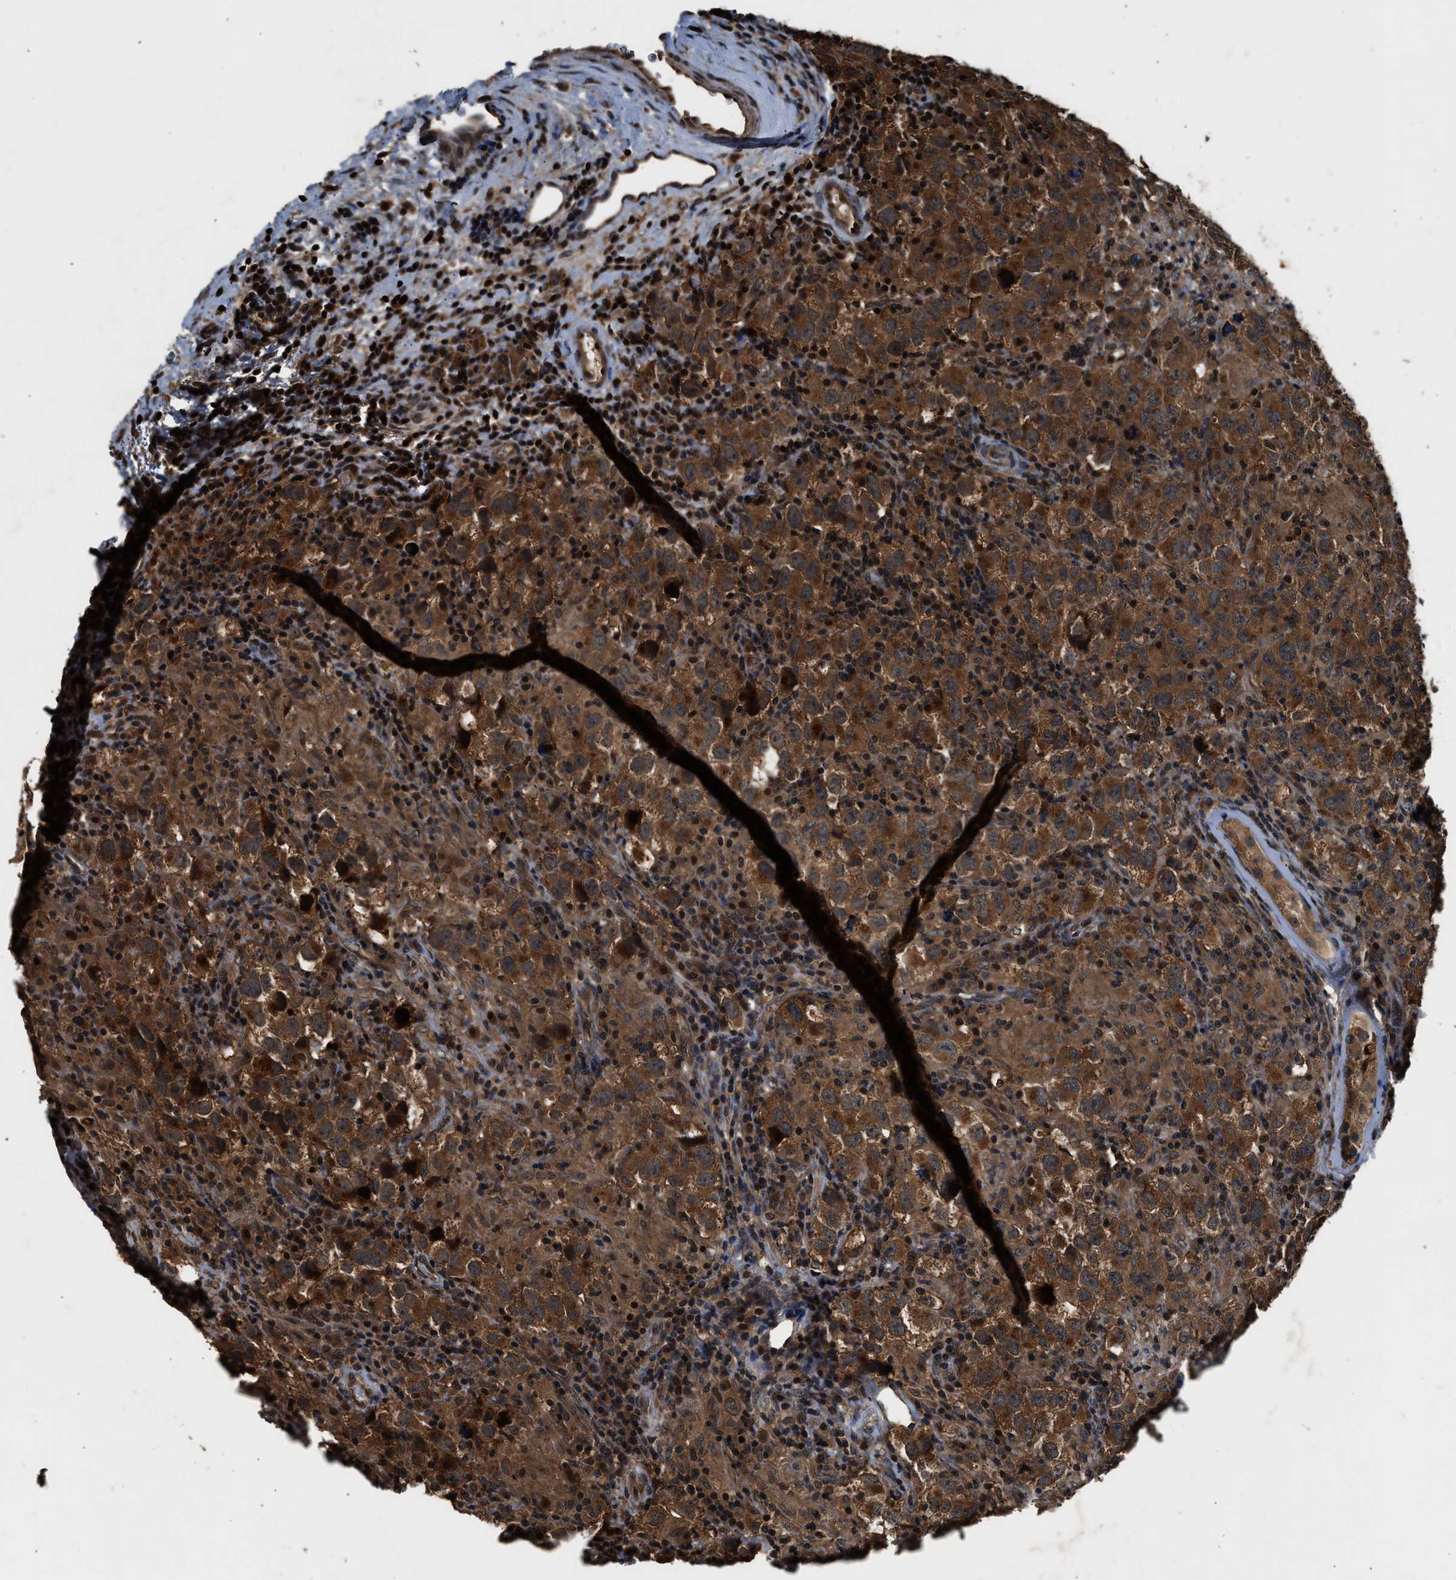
{"staining": {"intensity": "strong", "quantity": ">75%", "location": "cytoplasmic/membranous"}, "tissue": "testis cancer", "cell_type": "Tumor cells", "image_type": "cancer", "snomed": [{"axis": "morphology", "description": "Carcinoma, Embryonal, NOS"}, {"axis": "topography", "description": "Testis"}], "caption": "Immunohistochemical staining of human testis cancer displays high levels of strong cytoplasmic/membranous protein positivity in approximately >75% of tumor cells.", "gene": "RPS6KB1", "patient": {"sex": "male", "age": 21}}